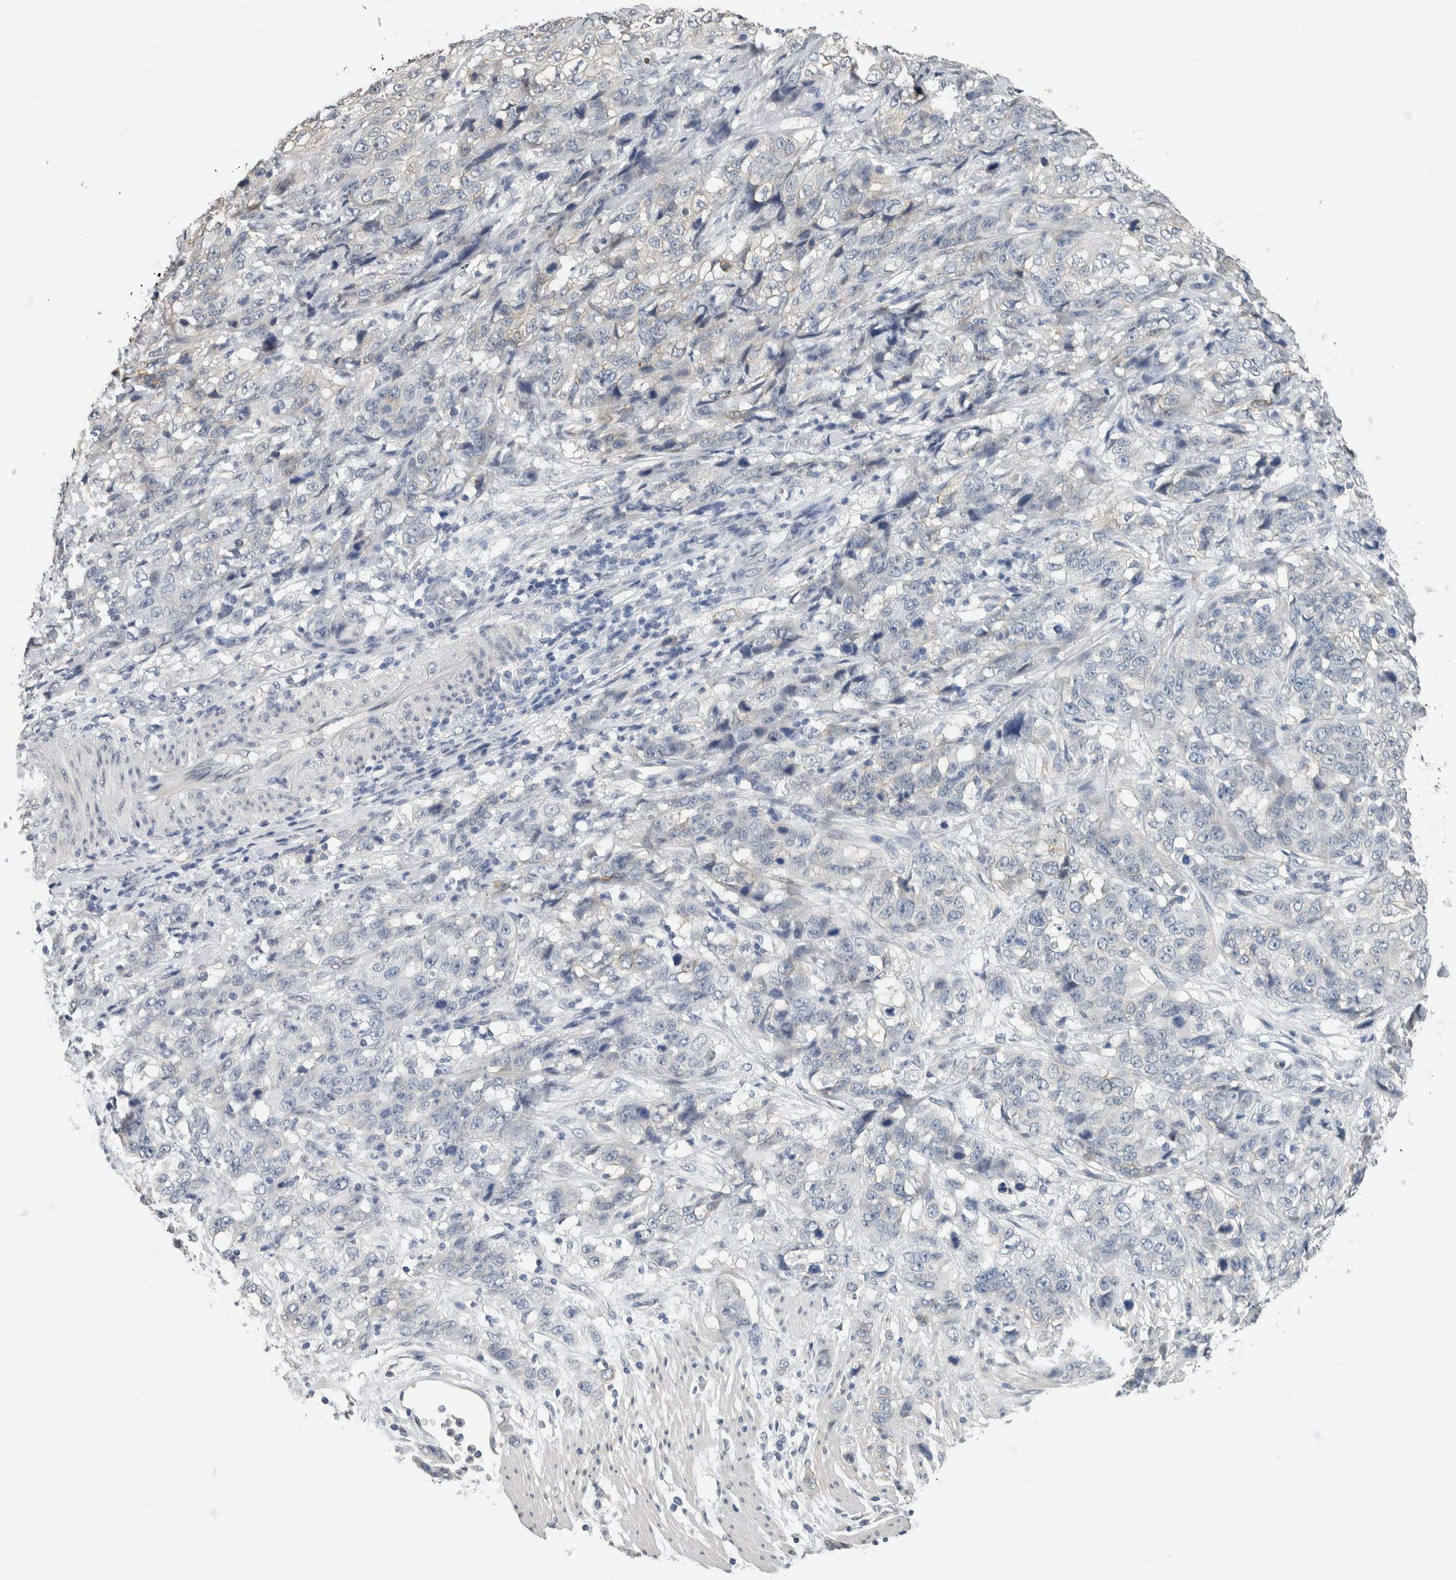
{"staining": {"intensity": "negative", "quantity": "none", "location": "none"}, "tissue": "stomach cancer", "cell_type": "Tumor cells", "image_type": "cancer", "snomed": [{"axis": "morphology", "description": "Adenocarcinoma, NOS"}, {"axis": "topography", "description": "Stomach"}], "caption": "A histopathology image of human adenocarcinoma (stomach) is negative for staining in tumor cells. (Brightfield microscopy of DAB (3,3'-diaminobenzidine) immunohistochemistry at high magnification).", "gene": "NEFM", "patient": {"sex": "male", "age": 48}}